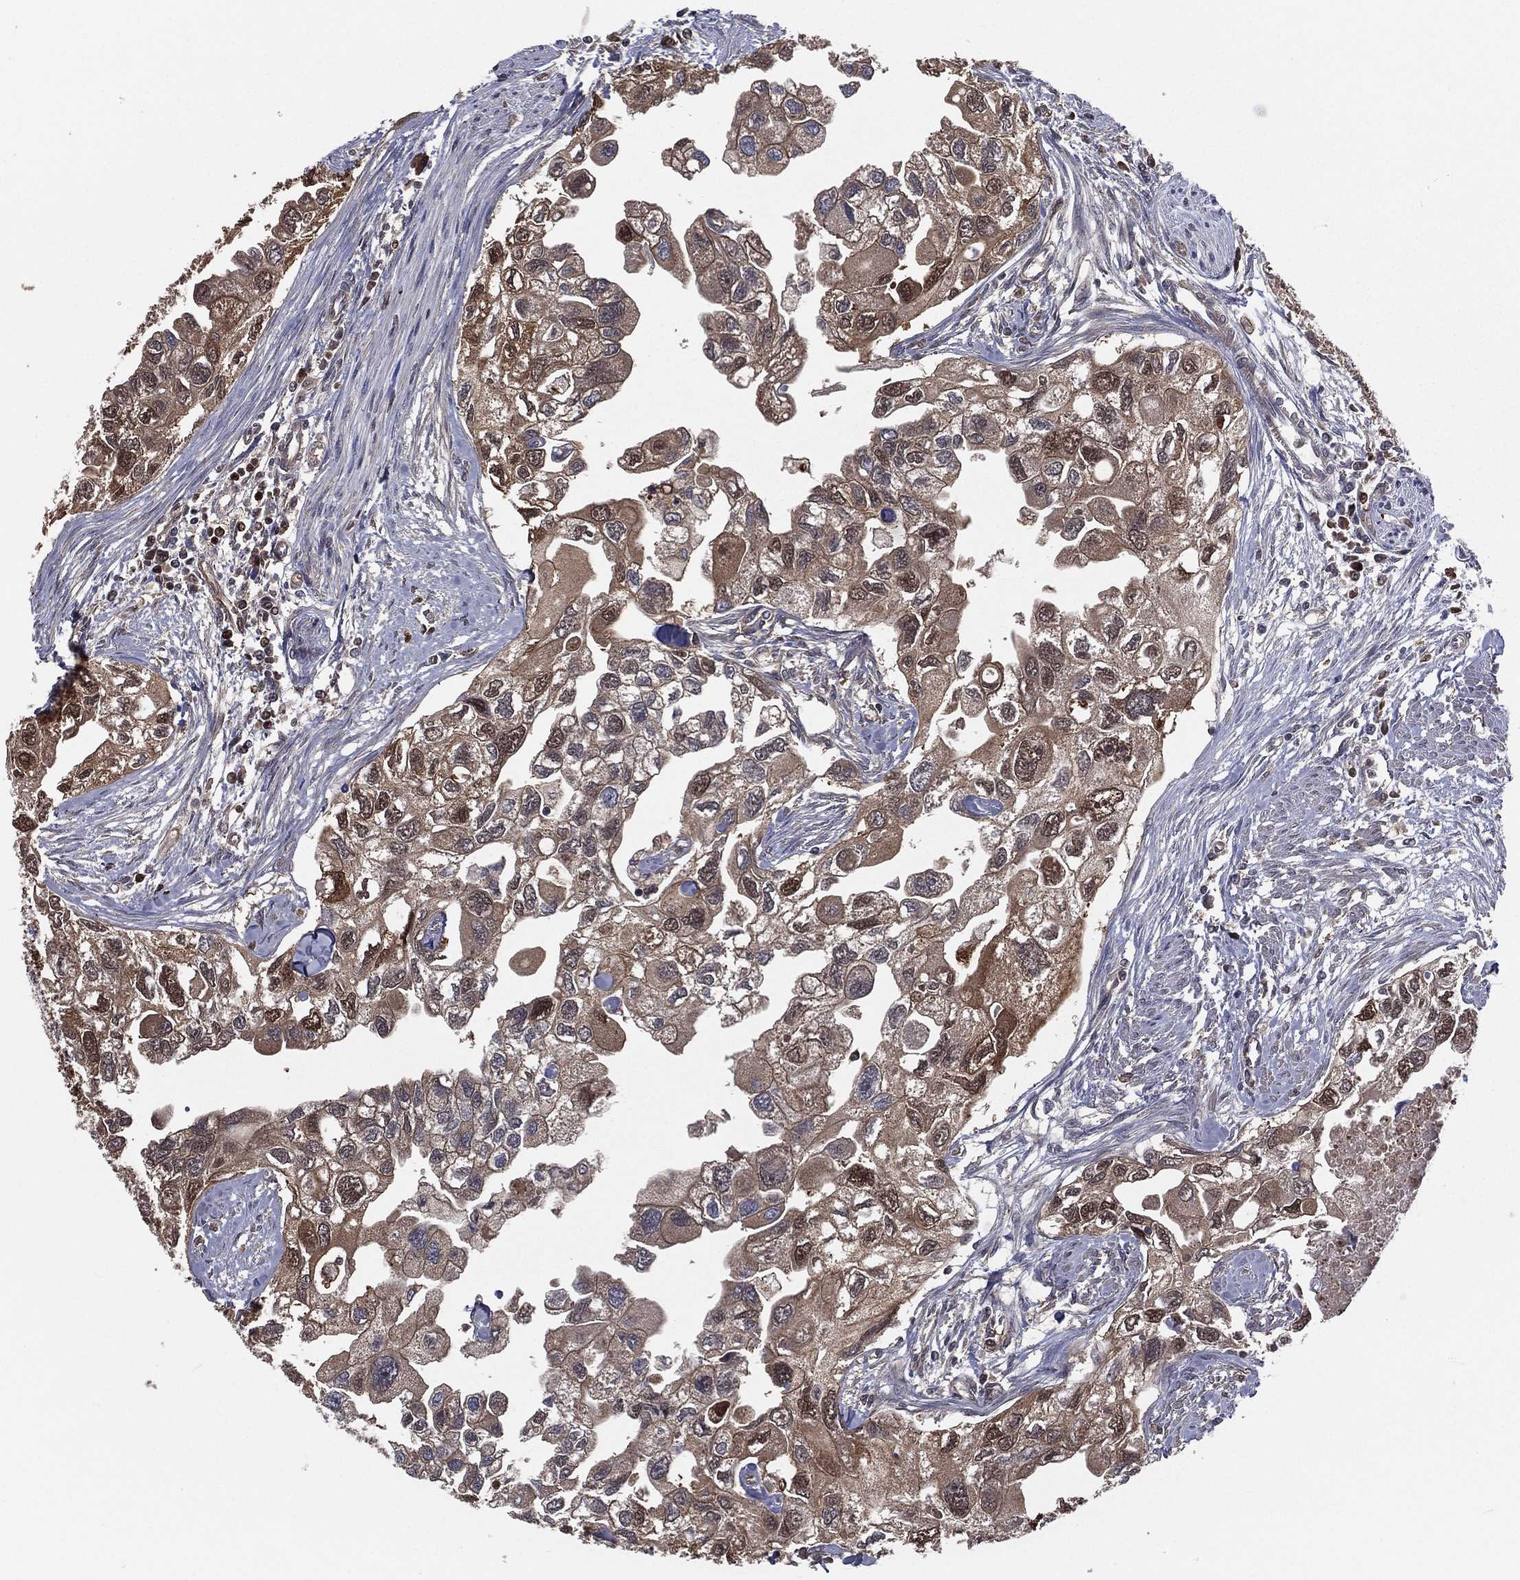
{"staining": {"intensity": "moderate", "quantity": "<25%", "location": "cytoplasmic/membranous,nuclear"}, "tissue": "urothelial cancer", "cell_type": "Tumor cells", "image_type": "cancer", "snomed": [{"axis": "morphology", "description": "Urothelial carcinoma, High grade"}, {"axis": "topography", "description": "Urinary bladder"}], "caption": "Approximately <25% of tumor cells in urothelial cancer display moderate cytoplasmic/membranous and nuclear protein staining as visualized by brown immunohistochemical staining.", "gene": "TBC1D2", "patient": {"sex": "male", "age": 59}}